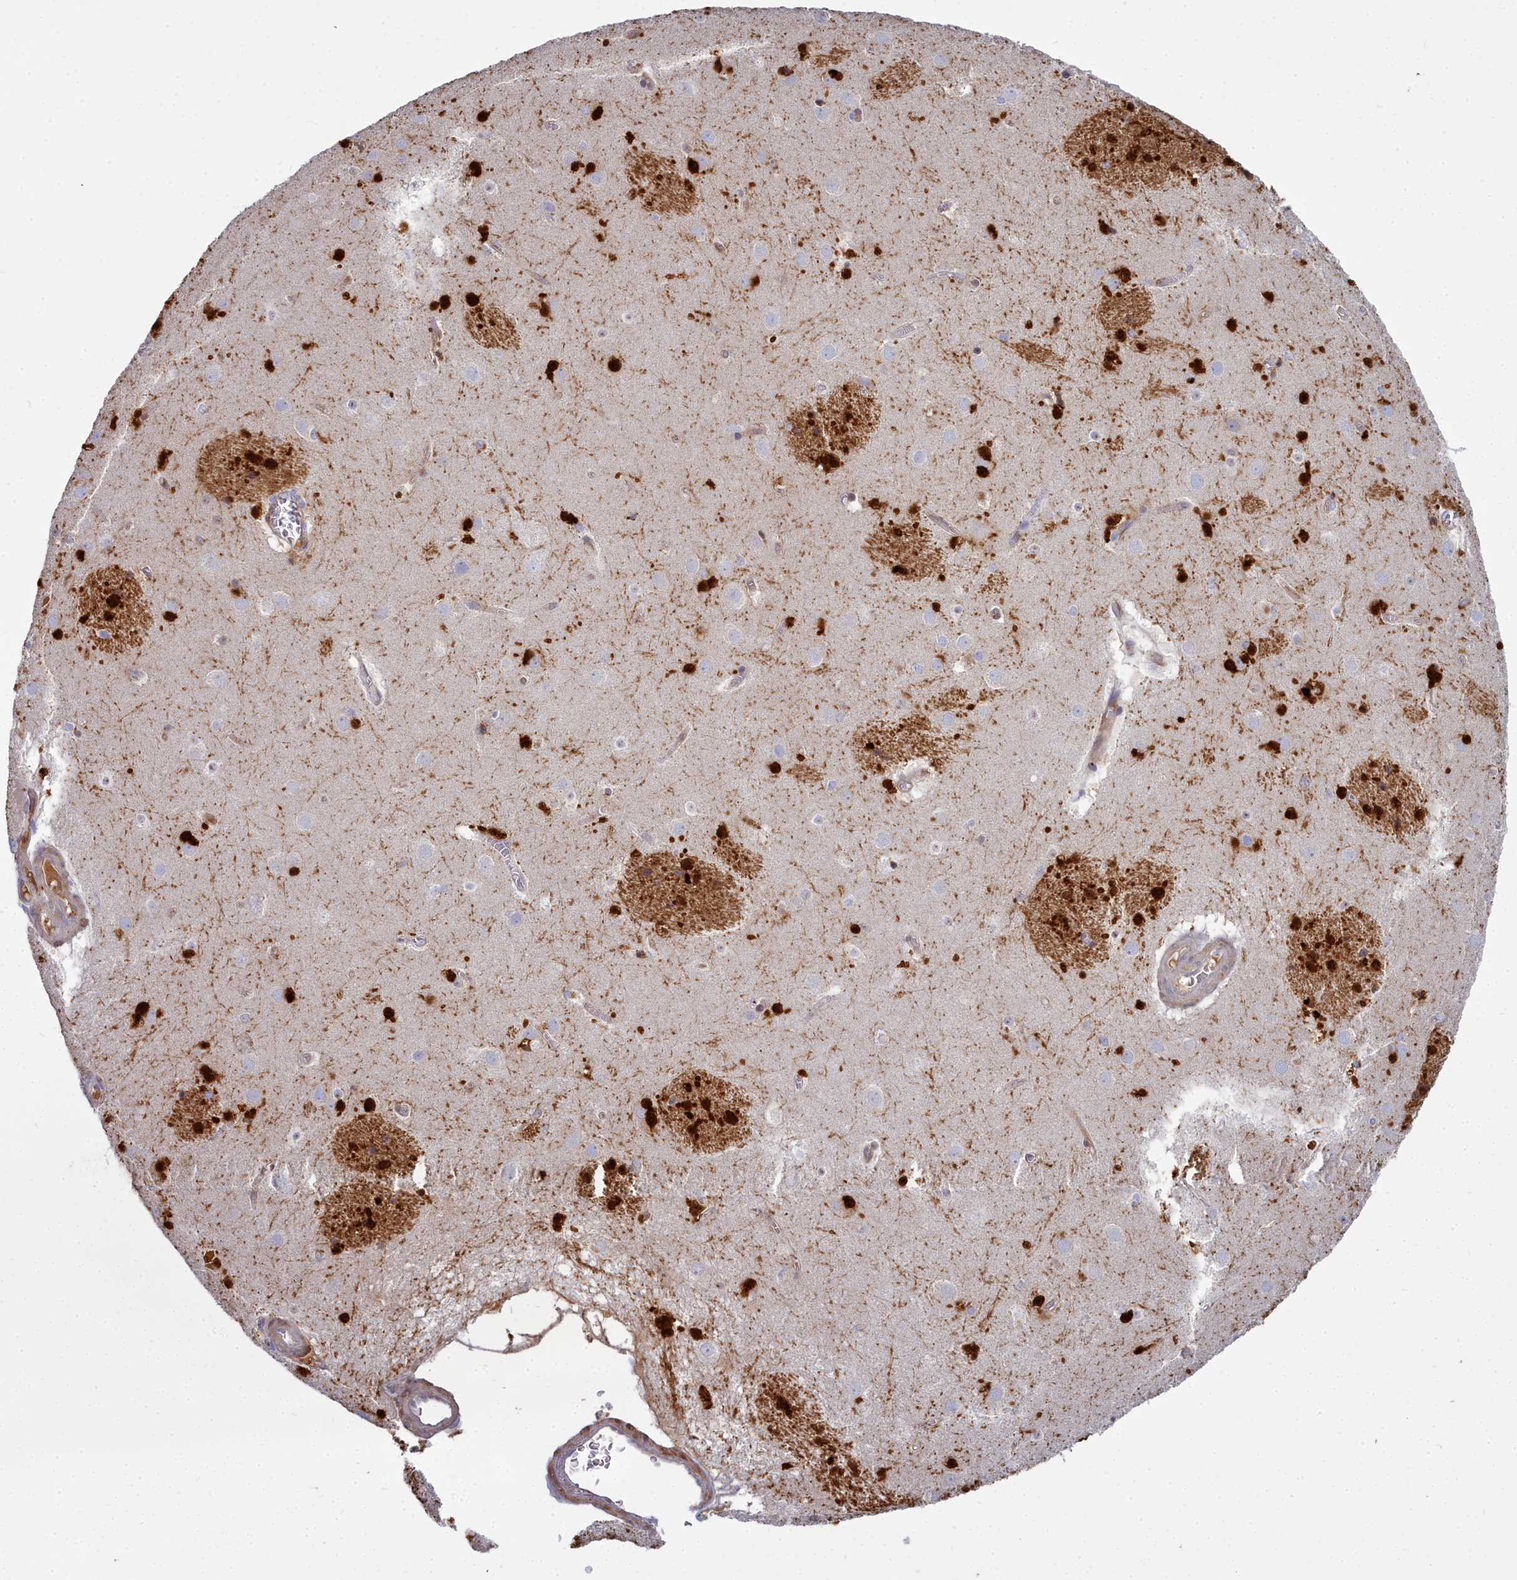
{"staining": {"intensity": "strong", "quantity": "25%-75%", "location": "cytoplasmic/membranous,nuclear"}, "tissue": "caudate", "cell_type": "Glial cells", "image_type": "normal", "snomed": [{"axis": "morphology", "description": "Normal tissue, NOS"}, {"axis": "topography", "description": "Lateral ventricle wall"}], "caption": "This is an image of immunohistochemistry staining of benign caudate, which shows strong positivity in the cytoplasmic/membranous,nuclear of glial cells.", "gene": "PPP1R14A", "patient": {"sex": "male", "age": 70}}